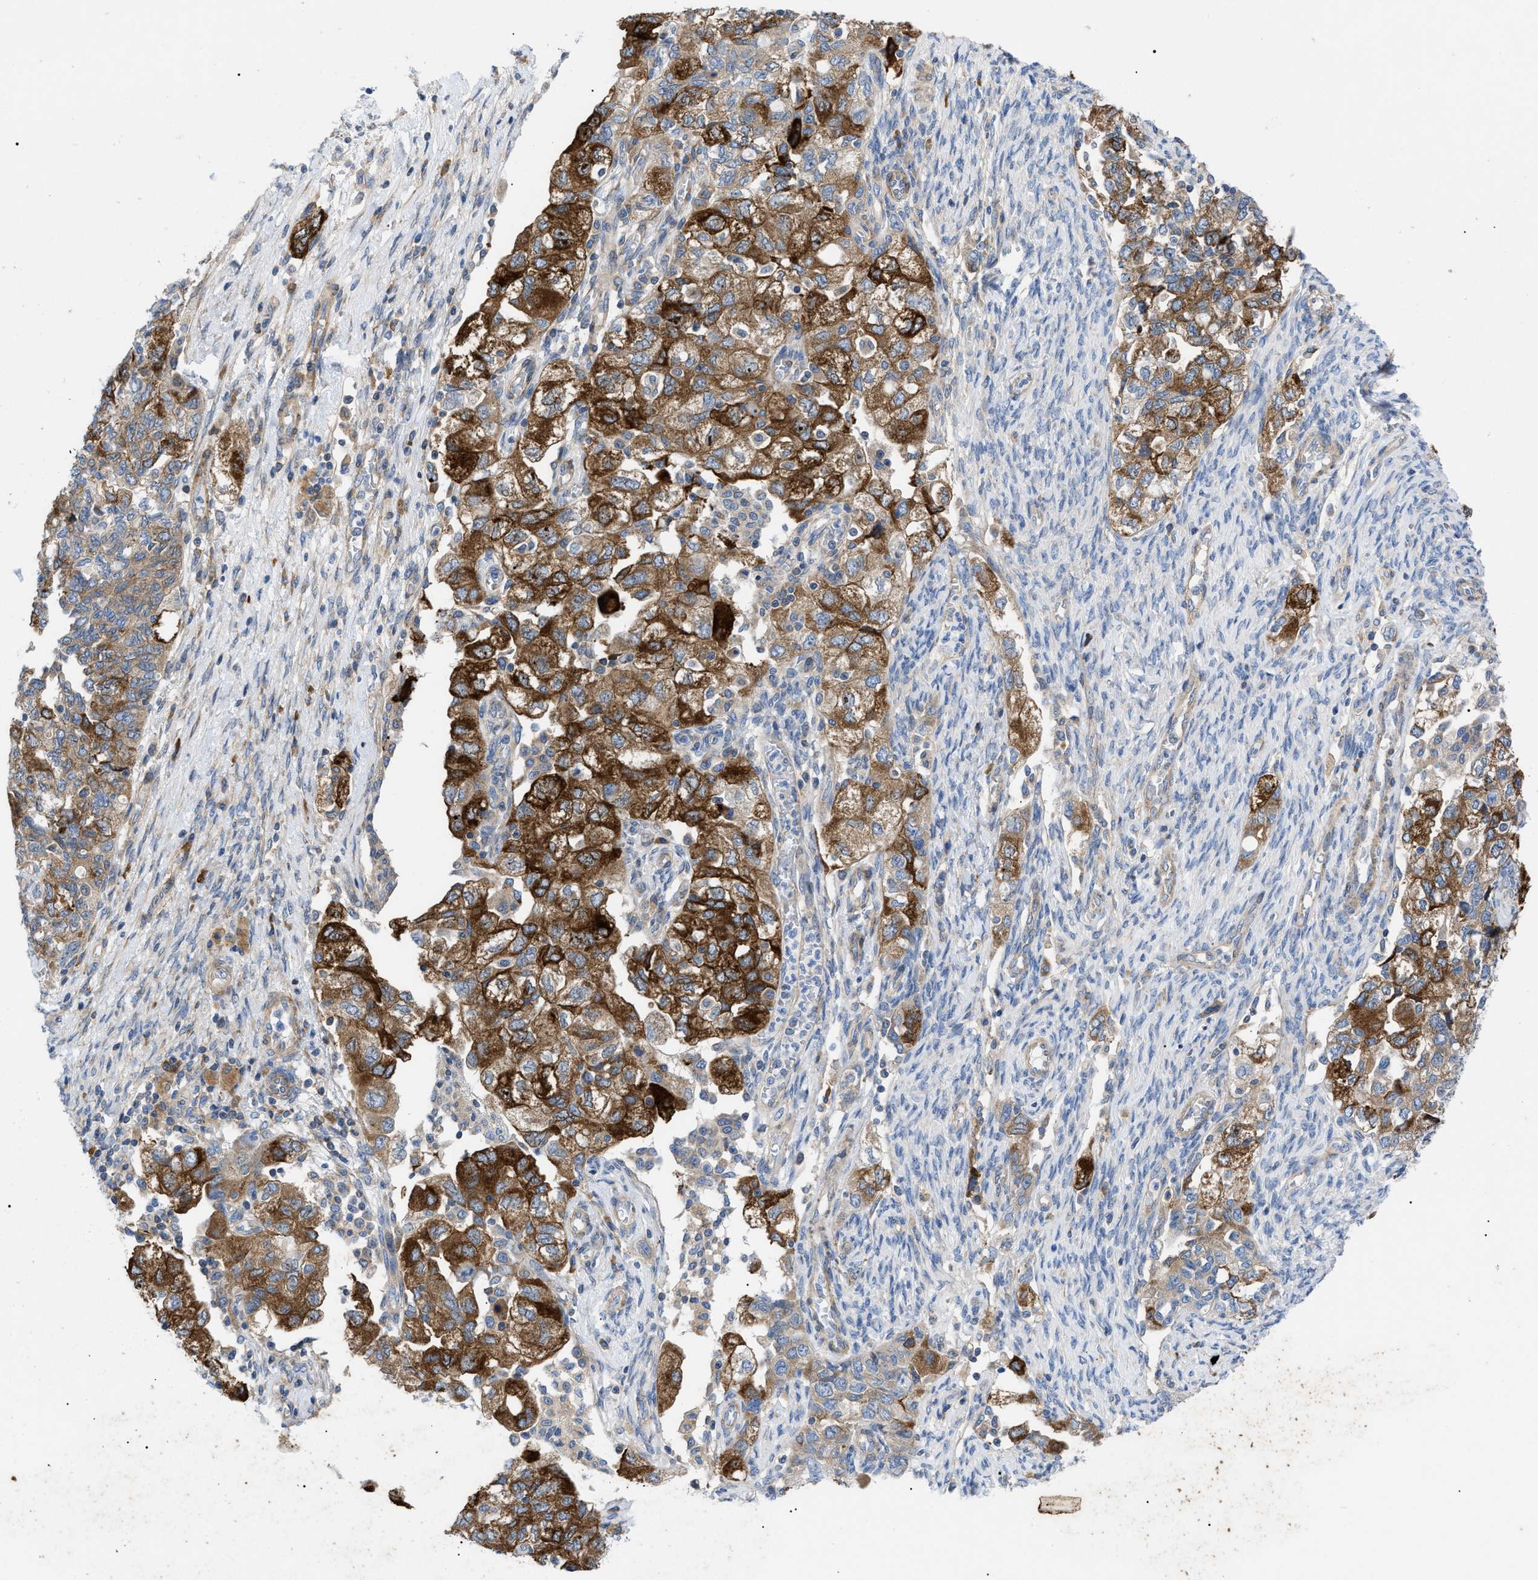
{"staining": {"intensity": "strong", "quantity": ">75%", "location": "cytoplasmic/membranous"}, "tissue": "ovarian cancer", "cell_type": "Tumor cells", "image_type": "cancer", "snomed": [{"axis": "morphology", "description": "Carcinoma, NOS"}, {"axis": "morphology", "description": "Cystadenocarcinoma, serous, NOS"}, {"axis": "topography", "description": "Ovary"}], "caption": "Ovarian cancer stained with immunohistochemistry displays strong cytoplasmic/membranous staining in about >75% of tumor cells. (brown staining indicates protein expression, while blue staining denotes nuclei).", "gene": "HSPB8", "patient": {"sex": "female", "age": 69}}